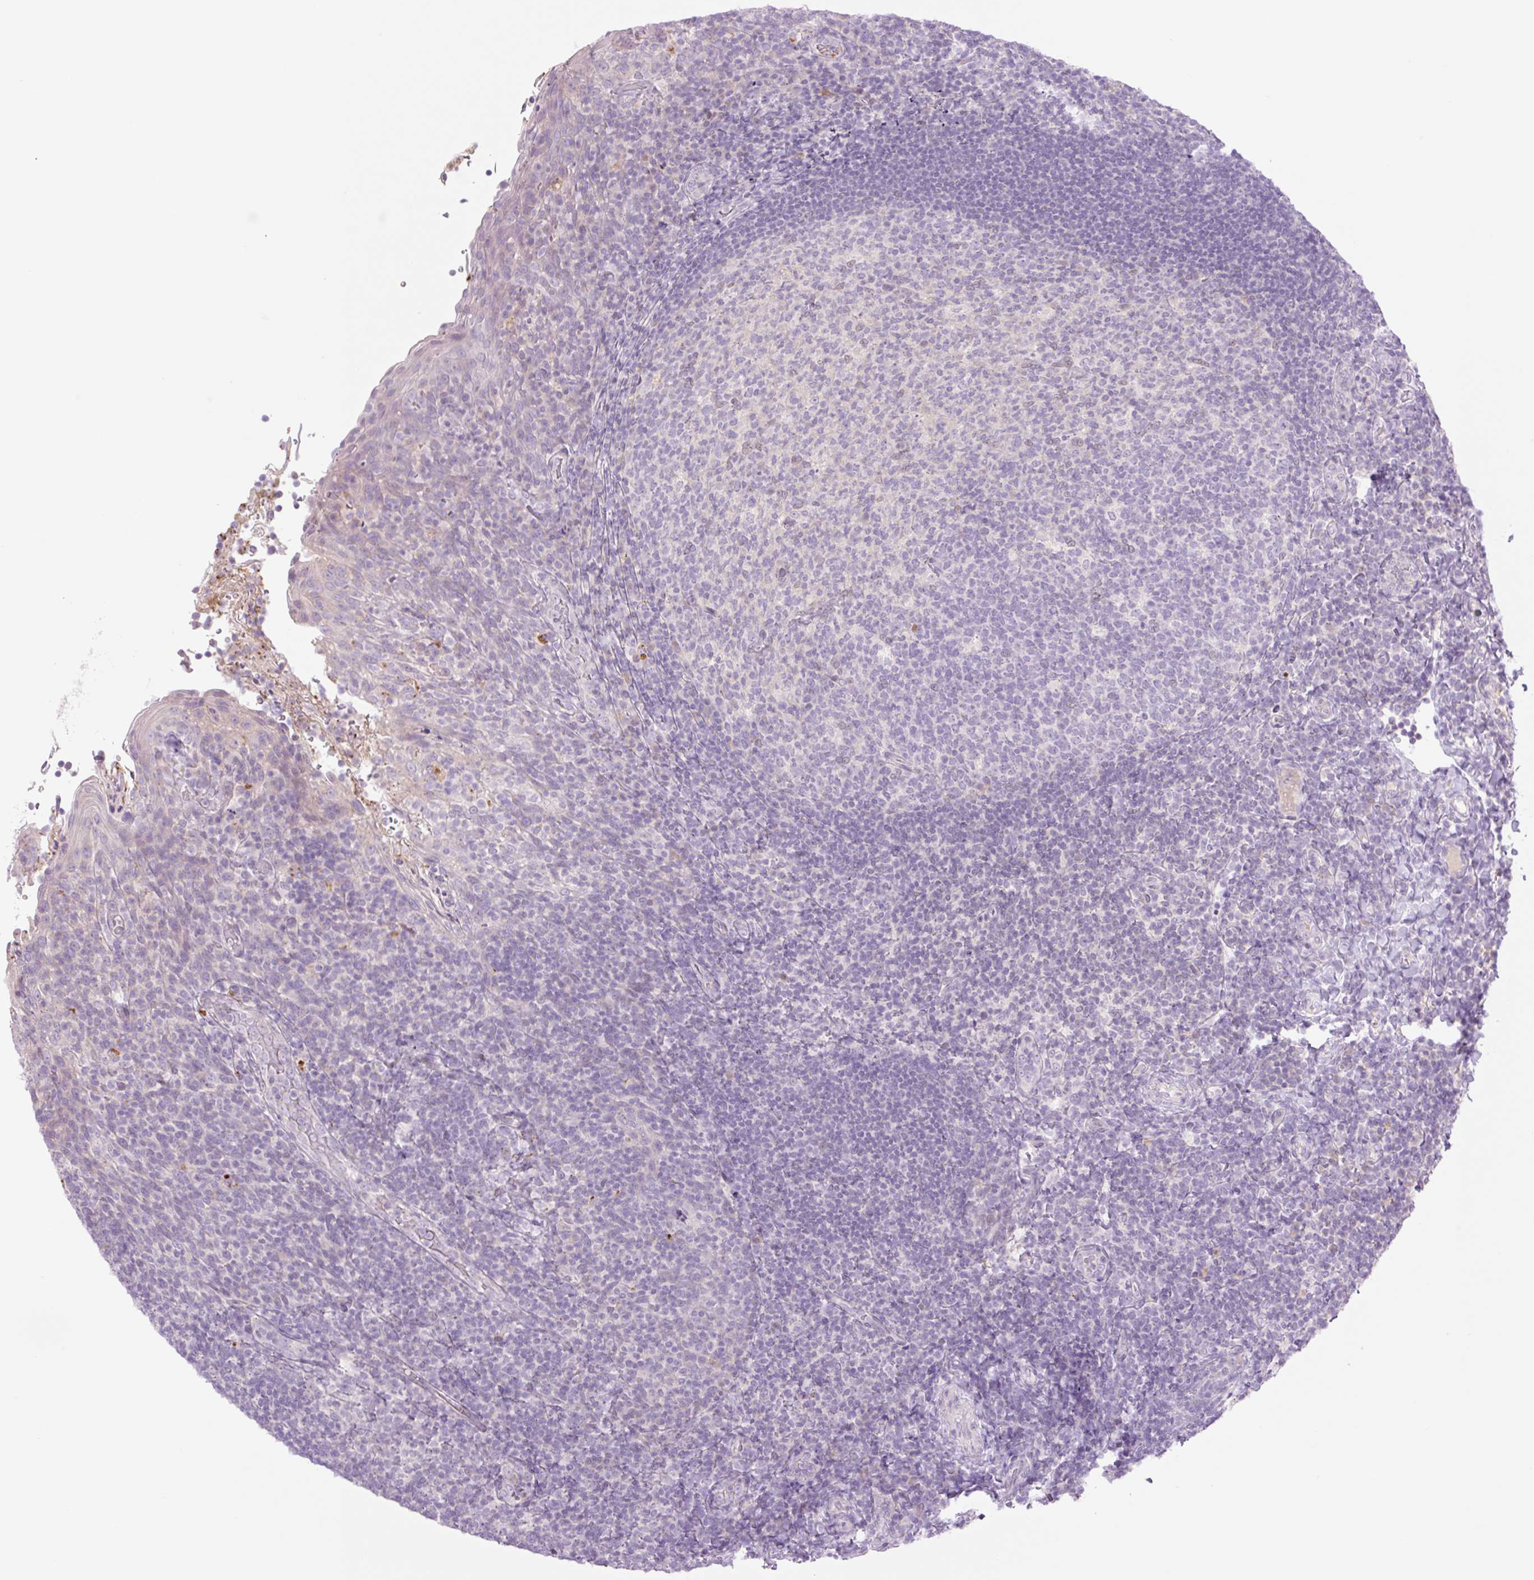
{"staining": {"intensity": "negative", "quantity": "none", "location": "none"}, "tissue": "tonsil", "cell_type": "Germinal center cells", "image_type": "normal", "snomed": [{"axis": "morphology", "description": "Normal tissue, NOS"}, {"axis": "topography", "description": "Tonsil"}], "caption": "This is an IHC micrograph of unremarkable human tonsil. There is no expression in germinal center cells.", "gene": "TBX15", "patient": {"sex": "female", "age": 10}}